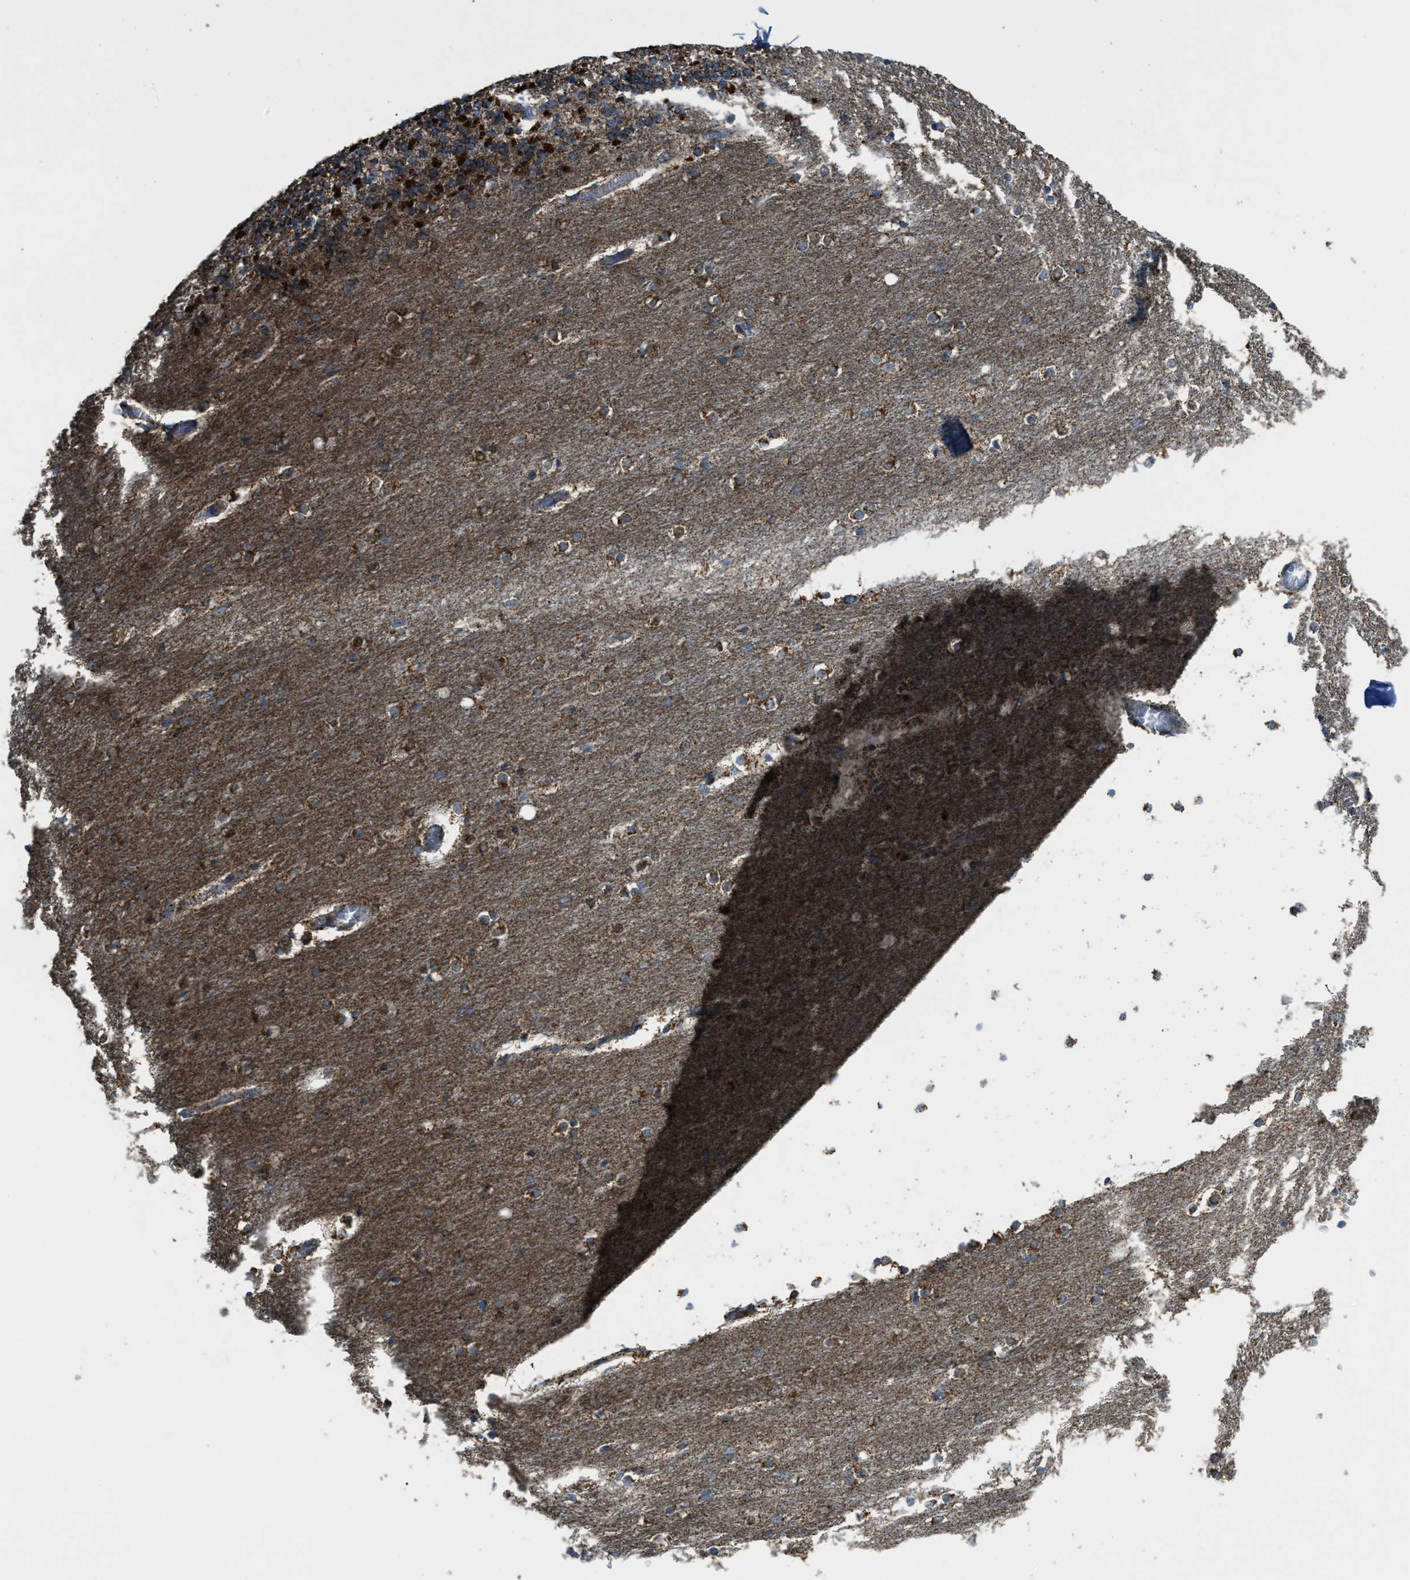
{"staining": {"intensity": "strong", "quantity": ">75%", "location": "cytoplasmic/membranous"}, "tissue": "cerebellum", "cell_type": "Cells in granular layer", "image_type": "normal", "snomed": [{"axis": "morphology", "description": "Normal tissue, NOS"}, {"axis": "topography", "description": "Cerebellum"}], "caption": "An image showing strong cytoplasmic/membranous positivity in about >75% of cells in granular layer in unremarkable cerebellum, as visualized by brown immunohistochemical staining.", "gene": "SLC25A11", "patient": {"sex": "female", "age": 54}}